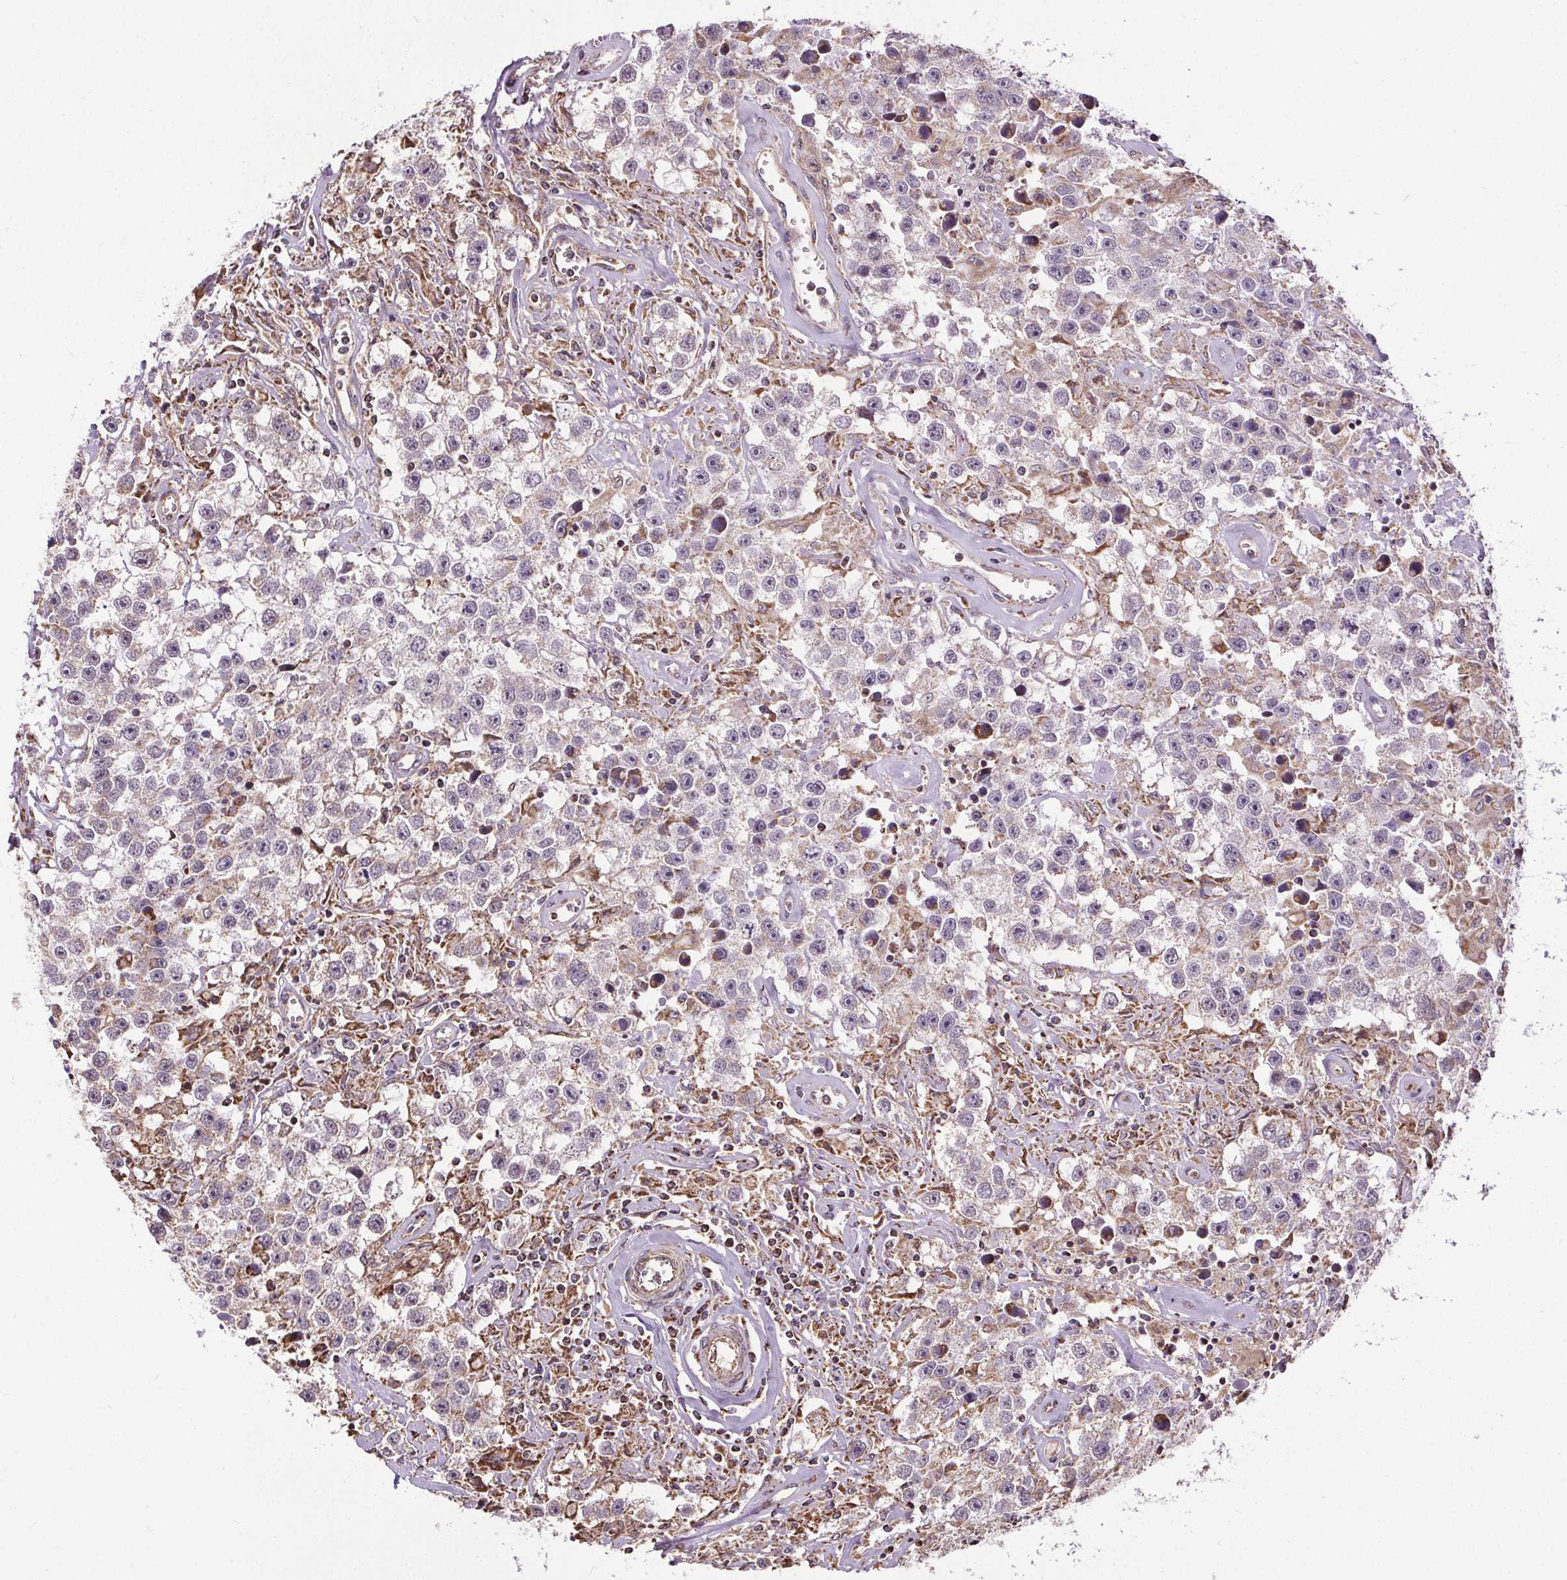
{"staining": {"intensity": "negative", "quantity": "none", "location": "none"}, "tissue": "testis cancer", "cell_type": "Tumor cells", "image_type": "cancer", "snomed": [{"axis": "morphology", "description": "Seminoma, NOS"}, {"axis": "topography", "description": "Testis"}], "caption": "The photomicrograph demonstrates no staining of tumor cells in testis seminoma. (Brightfield microscopy of DAB (3,3'-diaminobenzidine) immunohistochemistry (IHC) at high magnification).", "gene": "ZNF548", "patient": {"sex": "male", "age": 43}}